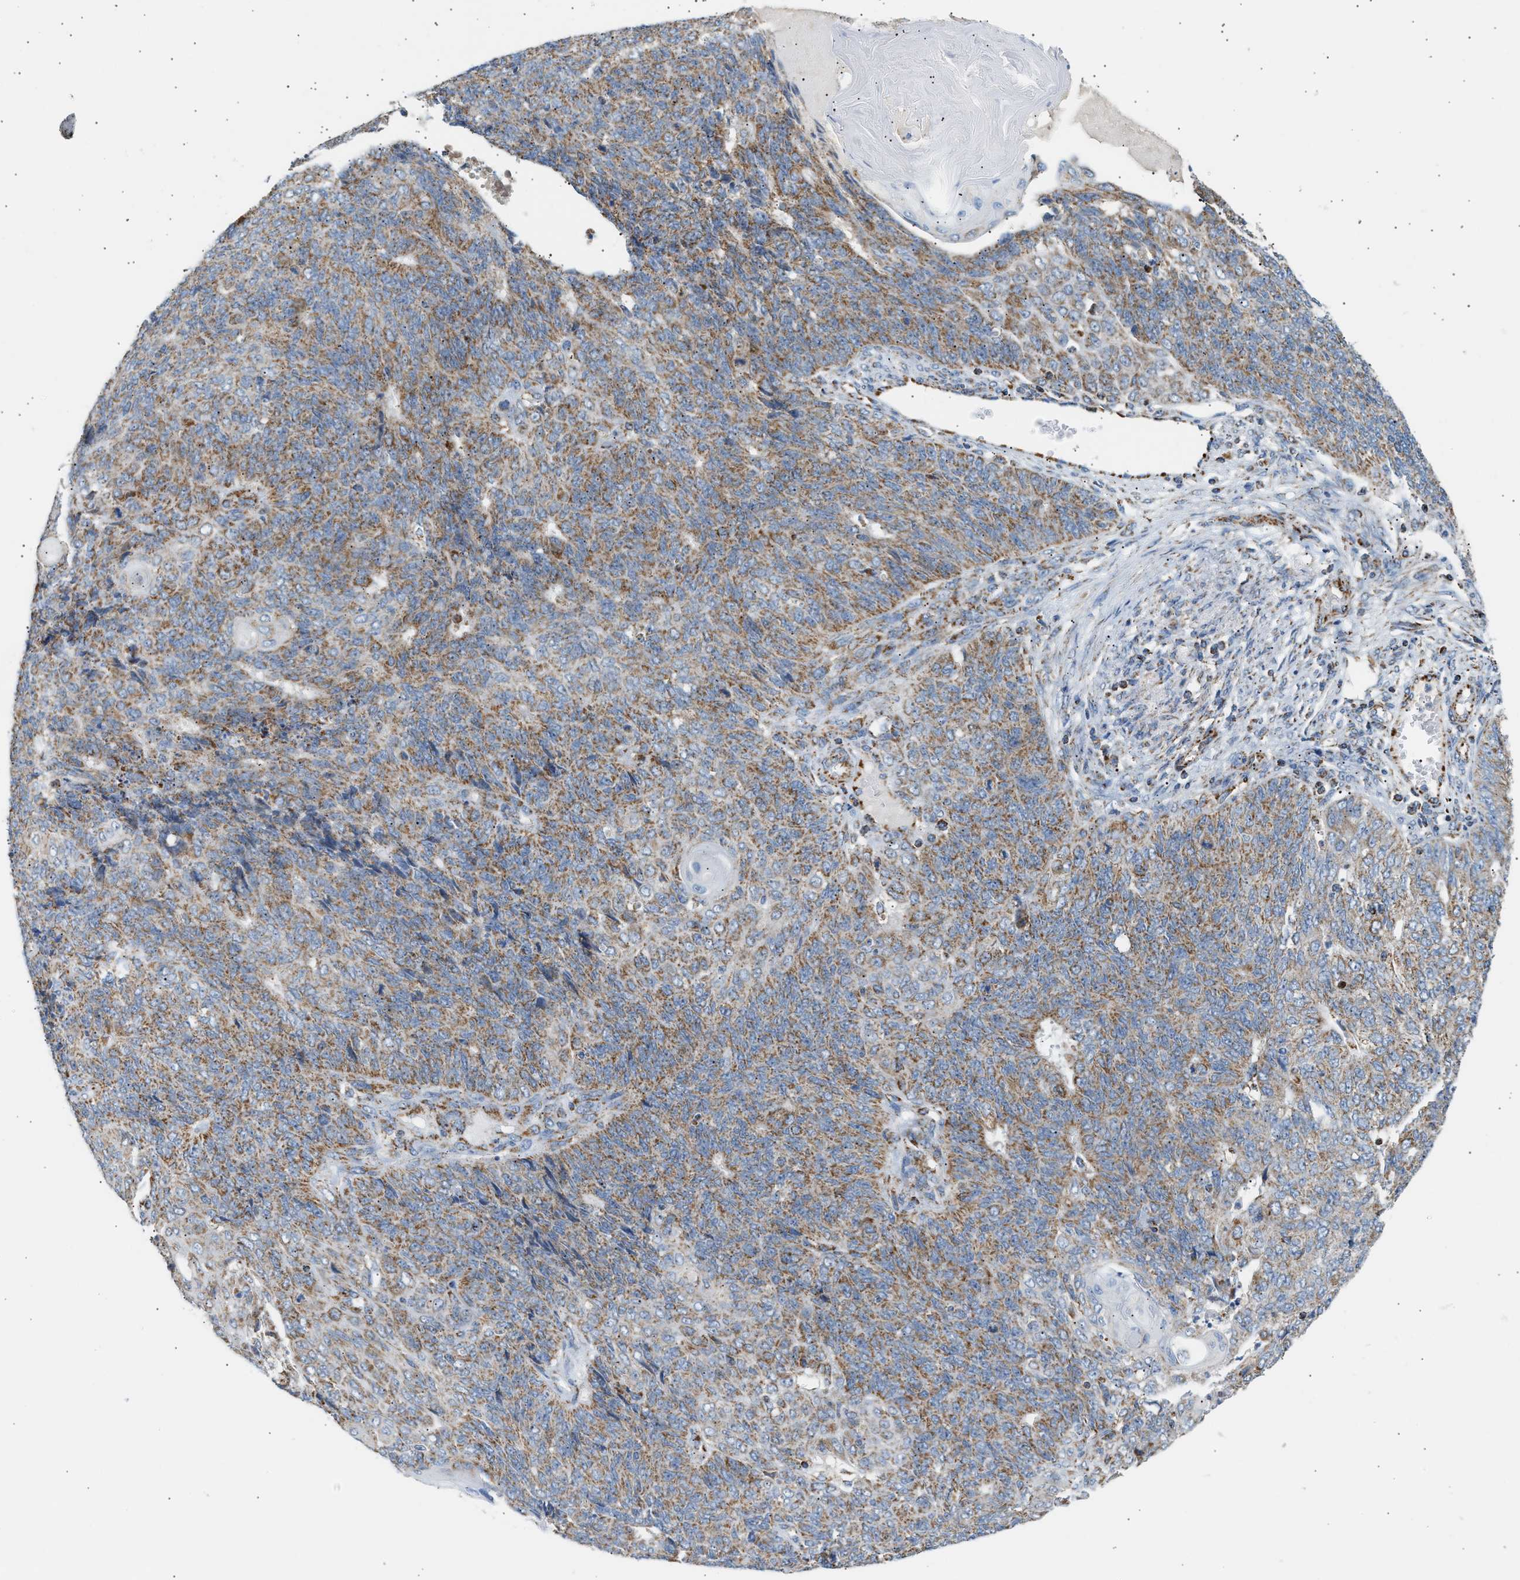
{"staining": {"intensity": "moderate", "quantity": ">75%", "location": "cytoplasmic/membranous"}, "tissue": "endometrial cancer", "cell_type": "Tumor cells", "image_type": "cancer", "snomed": [{"axis": "morphology", "description": "Adenocarcinoma, NOS"}, {"axis": "topography", "description": "Endometrium"}], "caption": "Protein staining of endometrial adenocarcinoma tissue shows moderate cytoplasmic/membranous staining in about >75% of tumor cells. Nuclei are stained in blue.", "gene": "OGDH", "patient": {"sex": "female", "age": 32}}